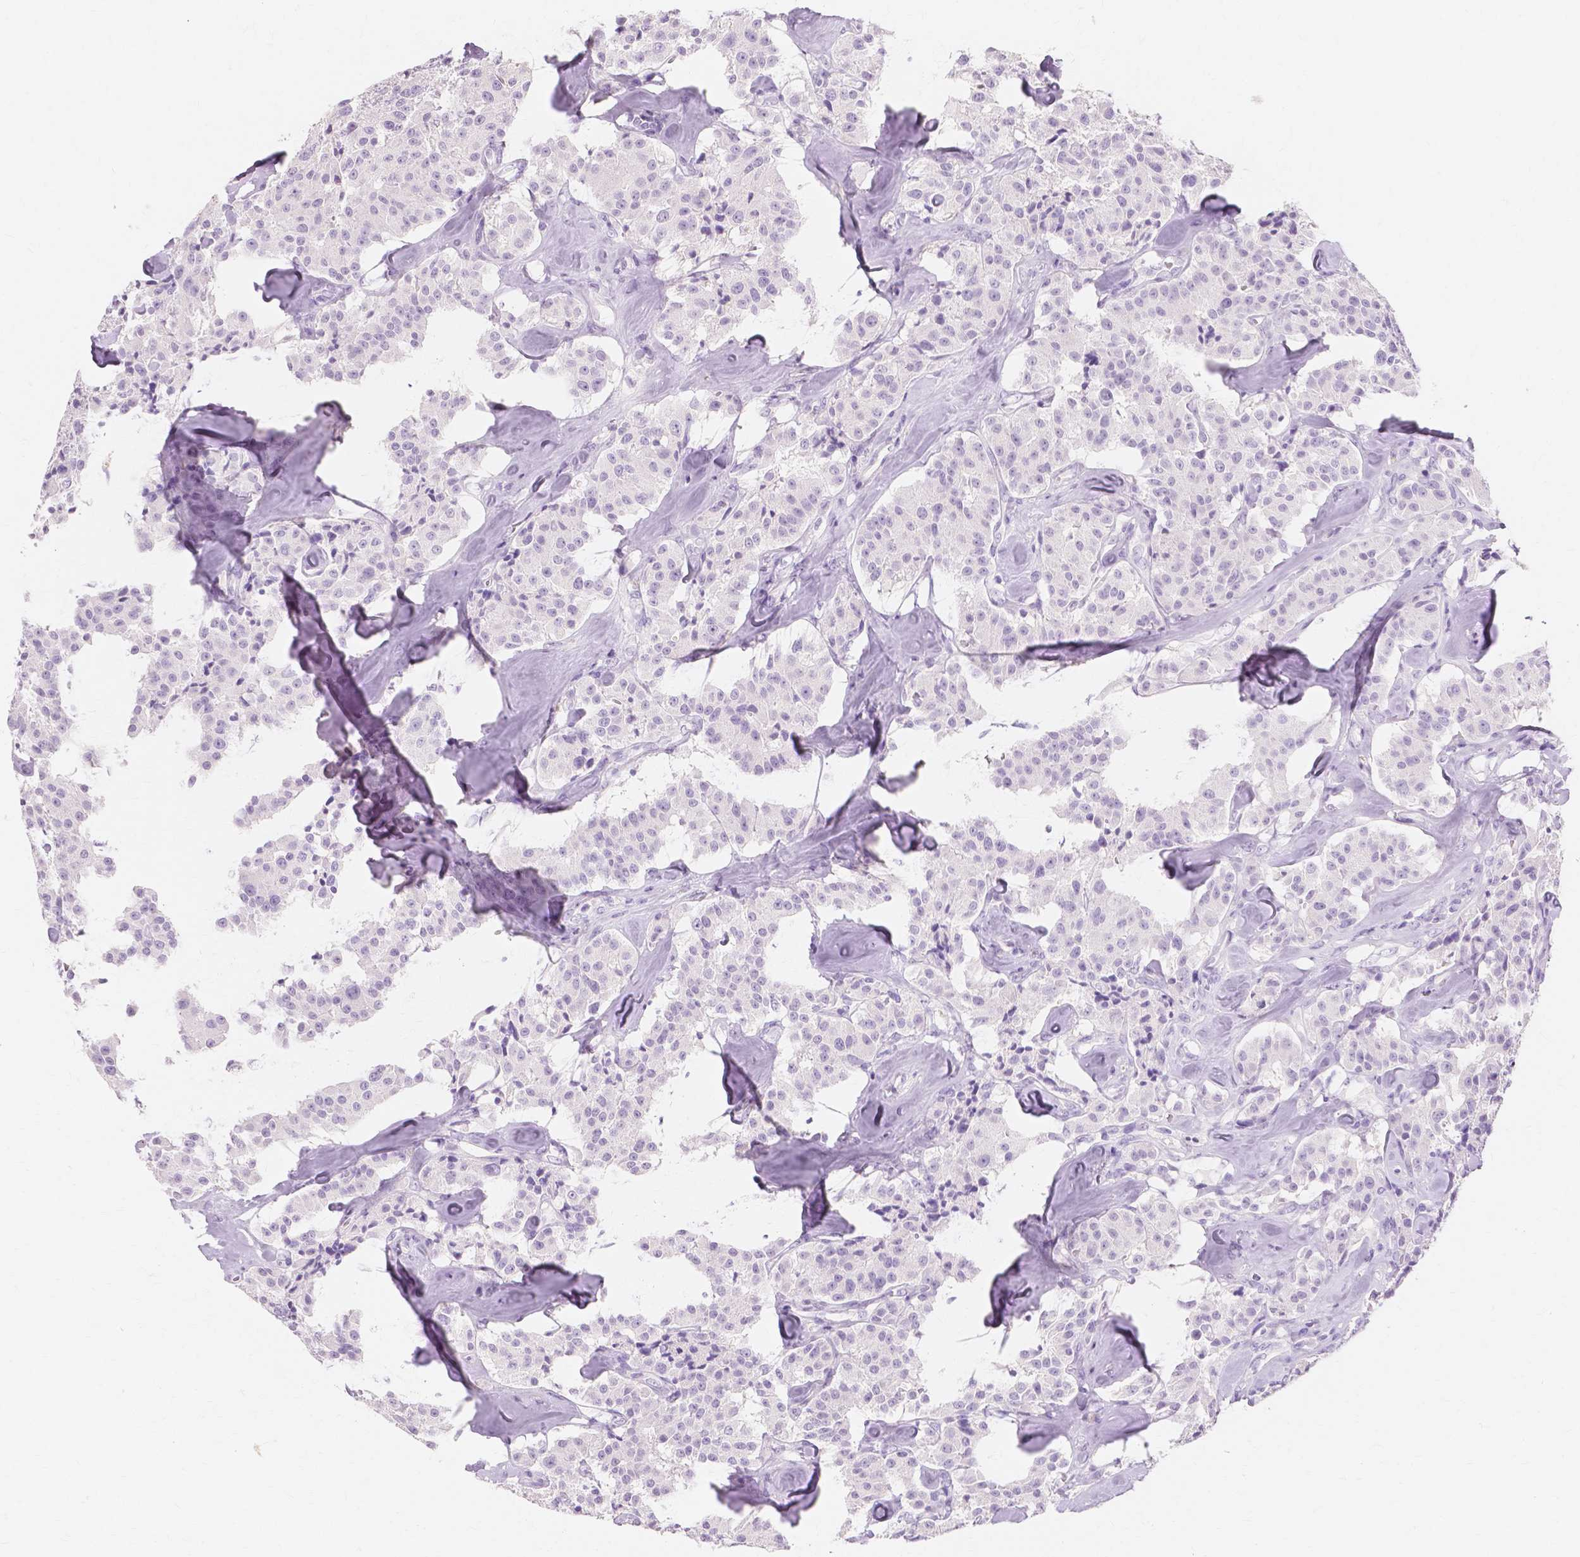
{"staining": {"intensity": "negative", "quantity": "none", "location": "none"}, "tissue": "carcinoid", "cell_type": "Tumor cells", "image_type": "cancer", "snomed": [{"axis": "morphology", "description": "Carcinoid, malignant, NOS"}, {"axis": "topography", "description": "Pancreas"}], "caption": "Carcinoid was stained to show a protein in brown. There is no significant staining in tumor cells.", "gene": "MUC12", "patient": {"sex": "male", "age": 41}}